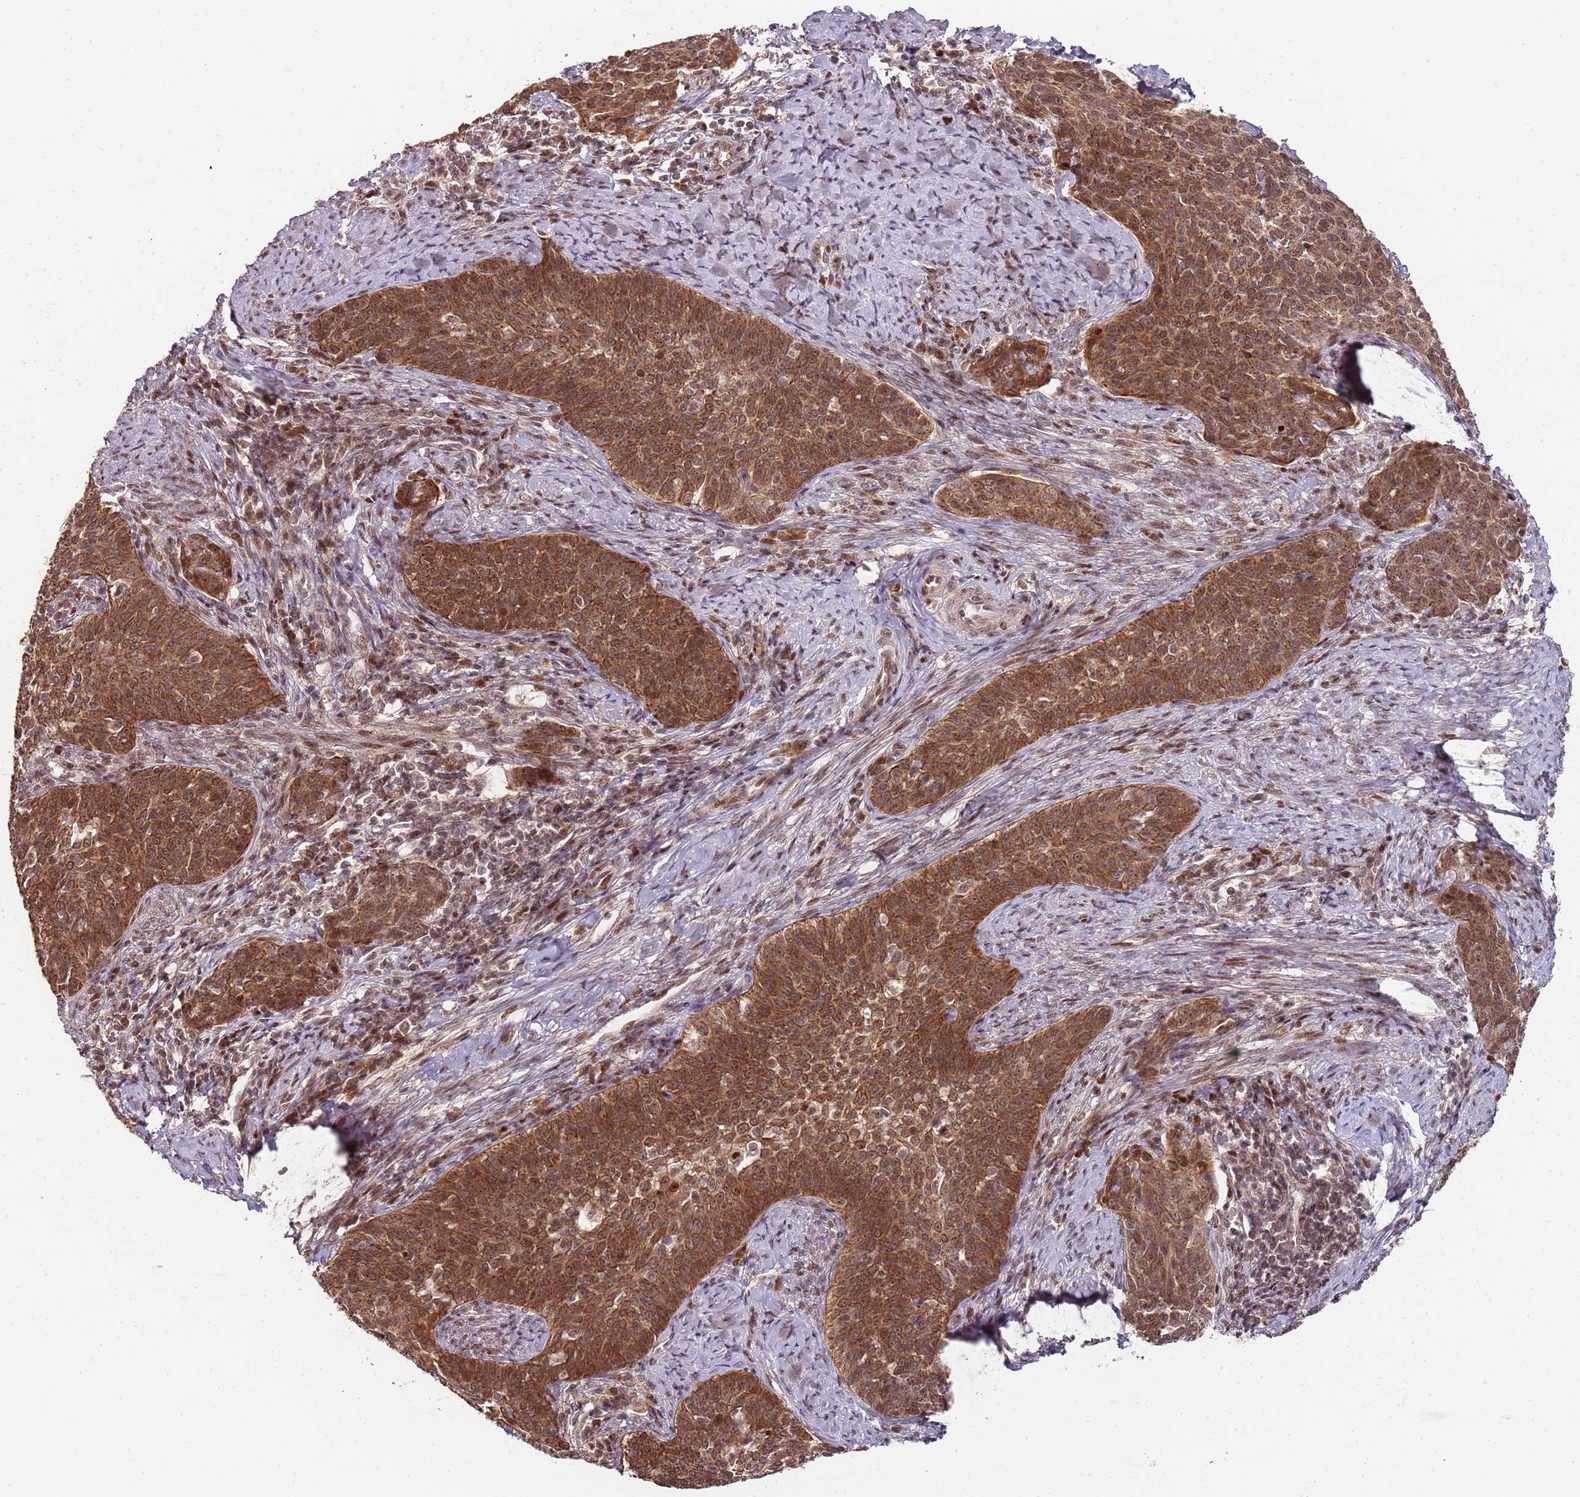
{"staining": {"intensity": "strong", "quantity": ">75%", "location": "cytoplasmic/membranous,nuclear"}, "tissue": "cervical cancer", "cell_type": "Tumor cells", "image_type": "cancer", "snomed": [{"axis": "morphology", "description": "Squamous cell carcinoma, NOS"}, {"axis": "topography", "description": "Cervix"}], "caption": "Strong cytoplasmic/membranous and nuclear protein positivity is present in approximately >75% of tumor cells in squamous cell carcinoma (cervical).", "gene": "EDC3", "patient": {"sex": "female", "age": 39}}